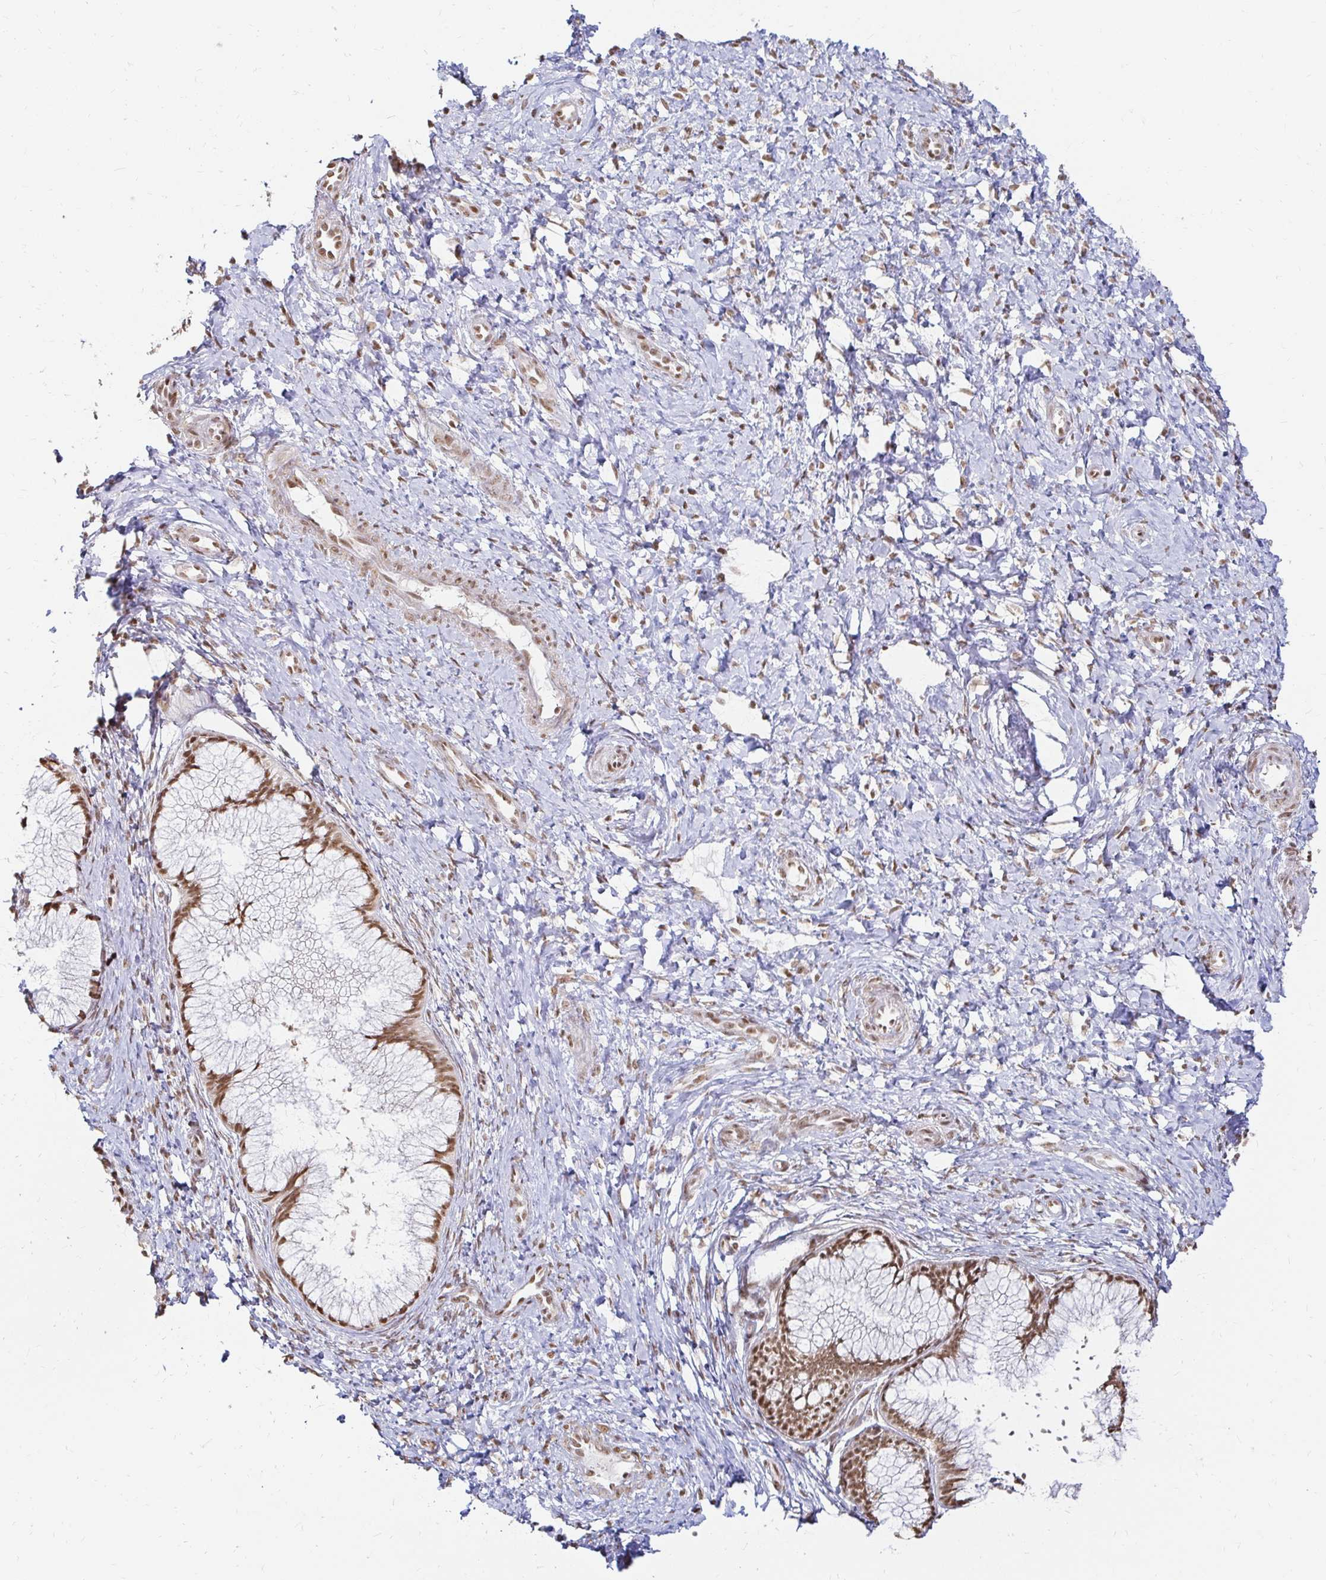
{"staining": {"intensity": "moderate", "quantity": ">75%", "location": "nuclear"}, "tissue": "cervix", "cell_type": "Glandular cells", "image_type": "normal", "snomed": [{"axis": "morphology", "description": "Normal tissue, NOS"}, {"axis": "topography", "description": "Cervix"}], "caption": "Glandular cells exhibit medium levels of moderate nuclear staining in approximately >75% of cells in normal human cervix. Nuclei are stained in blue.", "gene": "HNRNPU", "patient": {"sex": "female", "age": 37}}